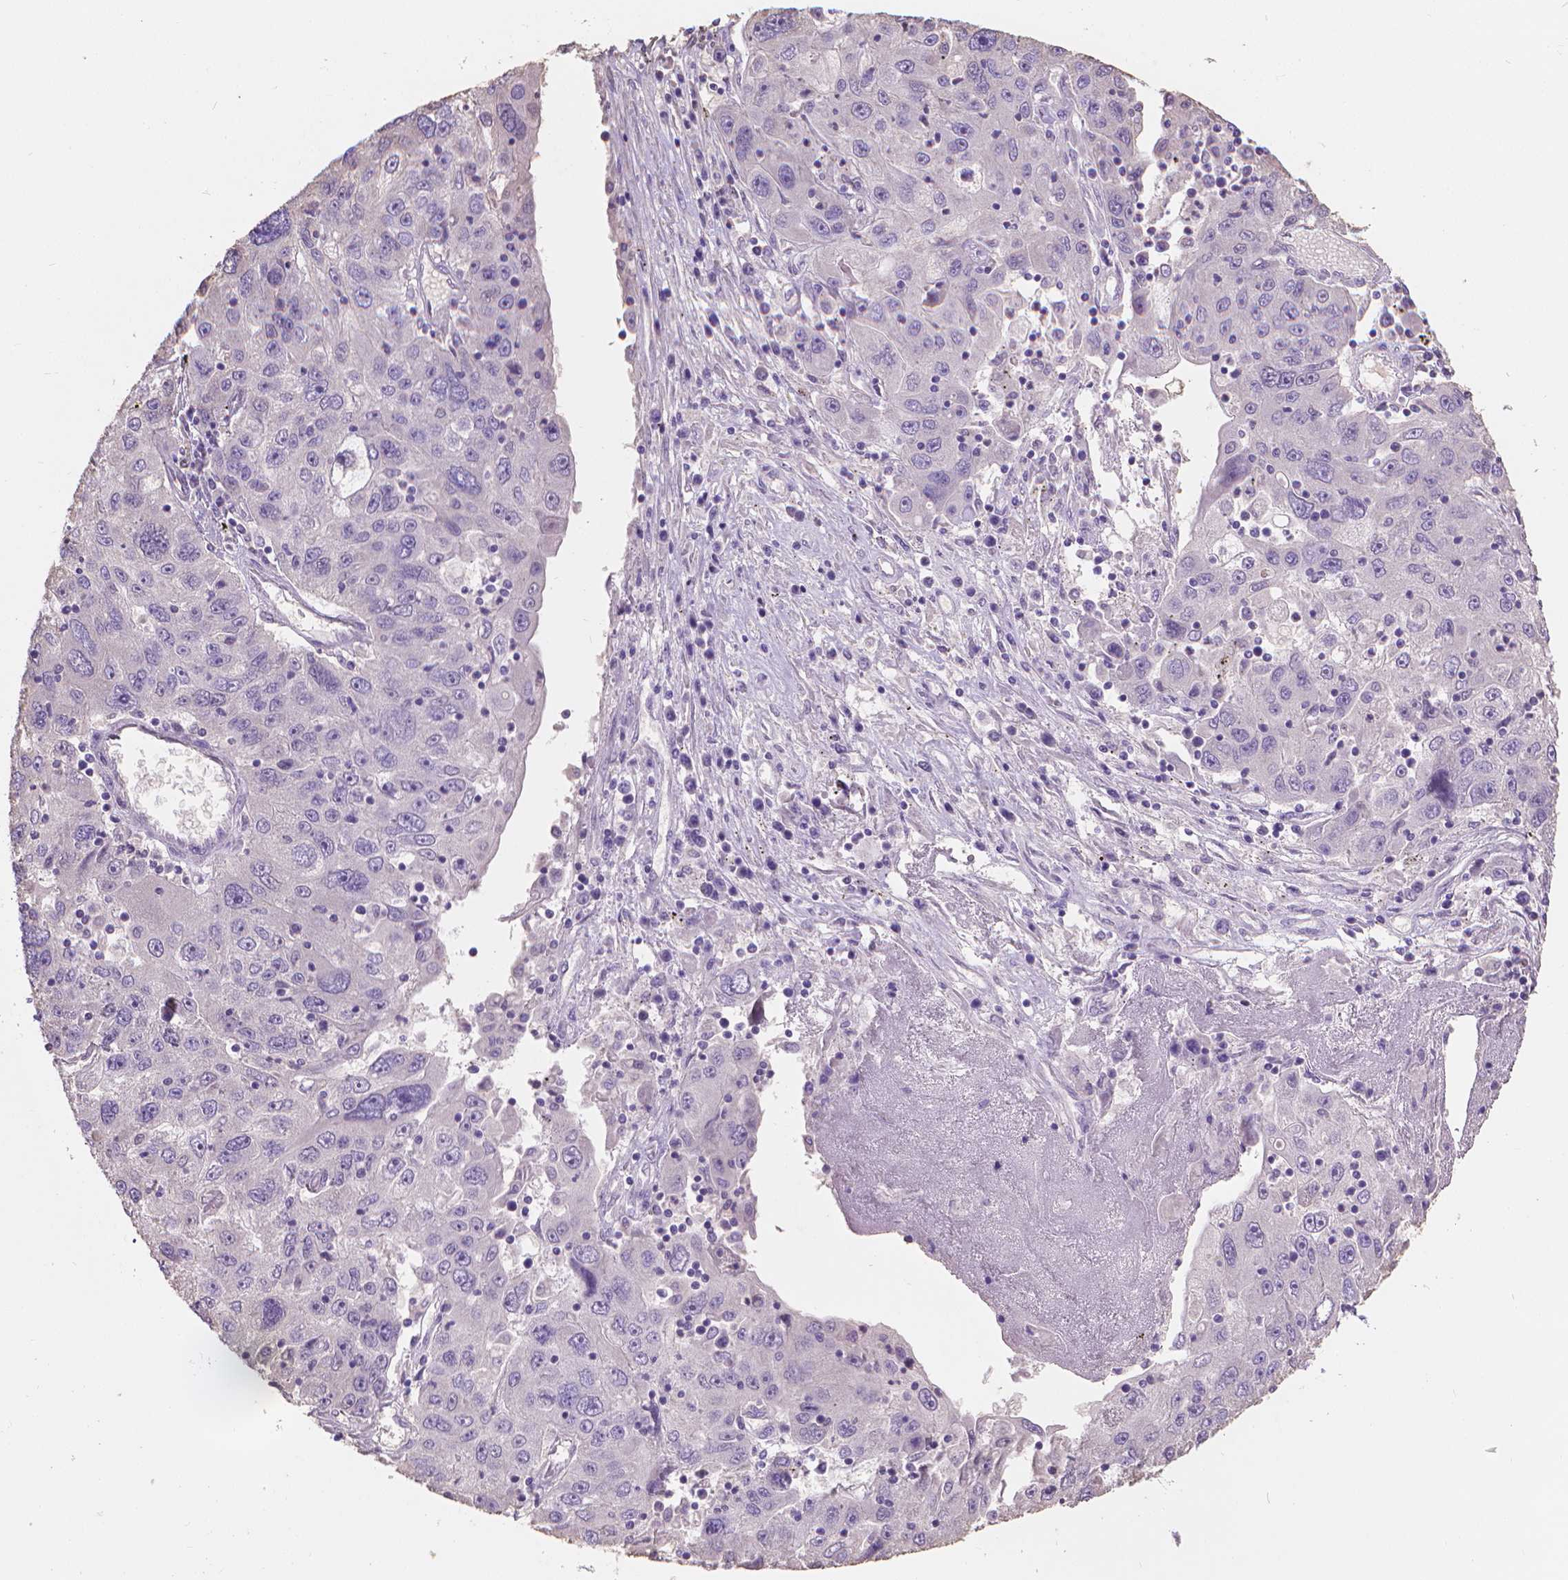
{"staining": {"intensity": "negative", "quantity": "none", "location": "none"}, "tissue": "stomach cancer", "cell_type": "Tumor cells", "image_type": "cancer", "snomed": [{"axis": "morphology", "description": "Adenocarcinoma, NOS"}, {"axis": "topography", "description": "Stomach"}], "caption": "A high-resolution micrograph shows immunohistochemistry (IHC) staining of stomach cancer (adenocarcinoma), which displays no significant staining in tumor cells. (DAB (3,3'-diaminobenzidine) immunohistochemistry (IHC) visualized using brightfield microscopy, high magnification).", "gene": "CABCOCO1", "patient": {"sex": "male", "age": 56}}